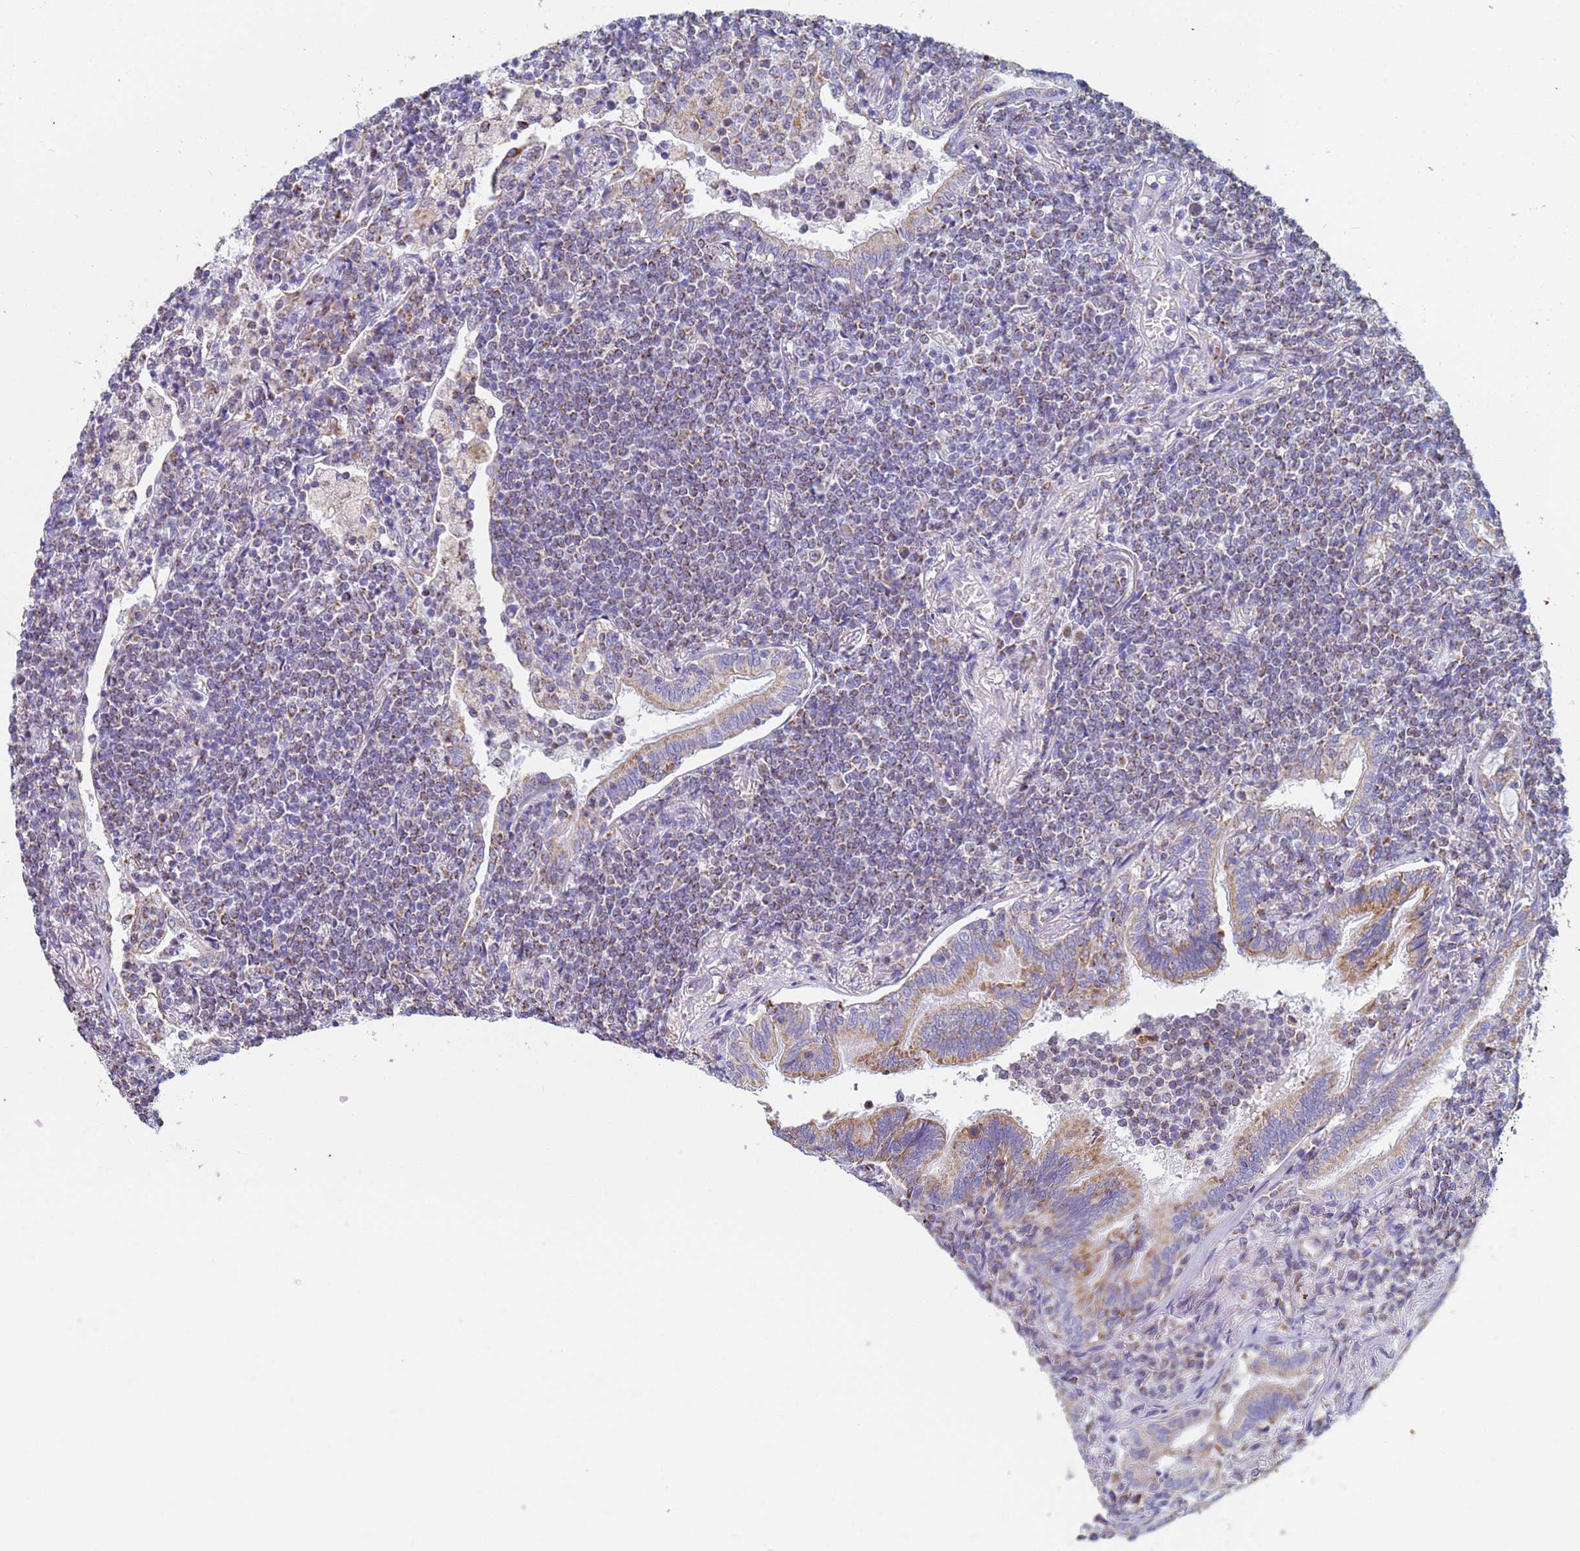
{"staining": {"intensity": "weak", "quantity": ">75%", "location": "cytoplasmic/membranous"}, "tissue": "lymphoma", "cell_type": "Tumor cells", "image_type": "cancer", "snomed": [{"axis": "morphology", "description": "Malignant lymphoma, non-Hodgkin's type, Low grade"}, {"axis": "topography", "description": "Lung"}], "caption": "IHC histopathology image of neoplastic tissue: human low-grade malignant lymphoma, non-Hodgkin's type stained using immunohistochemistry shows low levels of weak protein expression localized specifically in the cytoplasmic/membranous of tumor cells, appearing as a cytoplasmic/membranous brown color.", "gene": "UQCRH", "patient": {"sex": "female", "age": 71}}